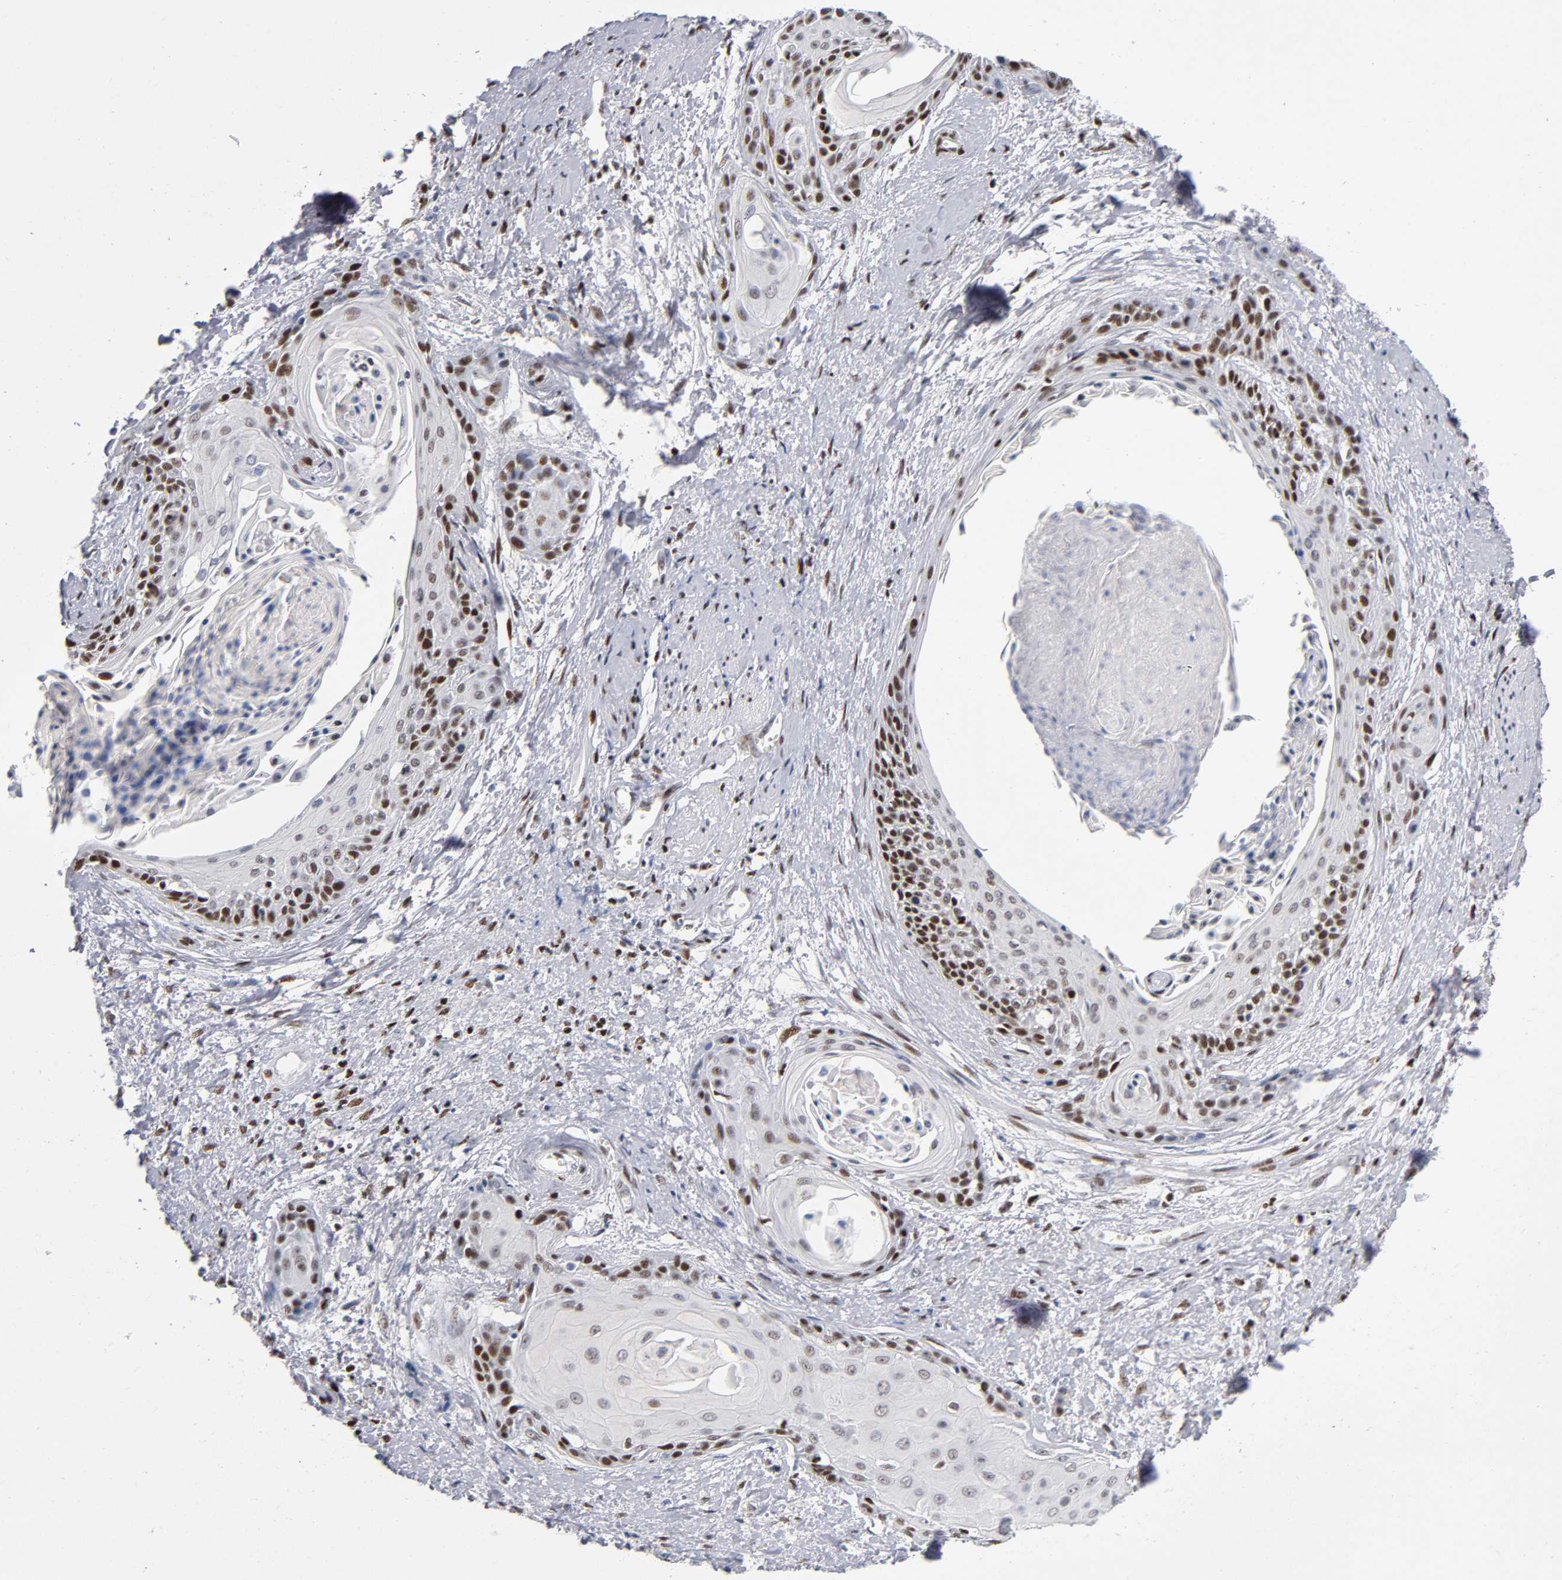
{"staining": {"intensity": "strong", "quantity": ">75%", "location": "nuclear"}, "tissue": "cervical cancer", "cell_type": "Tumor cells", "image_type": "cancer", "snomed": [{"axis": "morphology", "description": "Squamous cell carcinoma, NOS"}, {"axis": "topography", "description": "Cervix"}], "caption": "Protein expression by immunohistochemistry displays strong nuclear positivity in approximately >75% of tumor cells in cervical cancer (squamous cell carcinoma).", "gene": "SP3", "patient": {"sex": "female", "age": 57}}